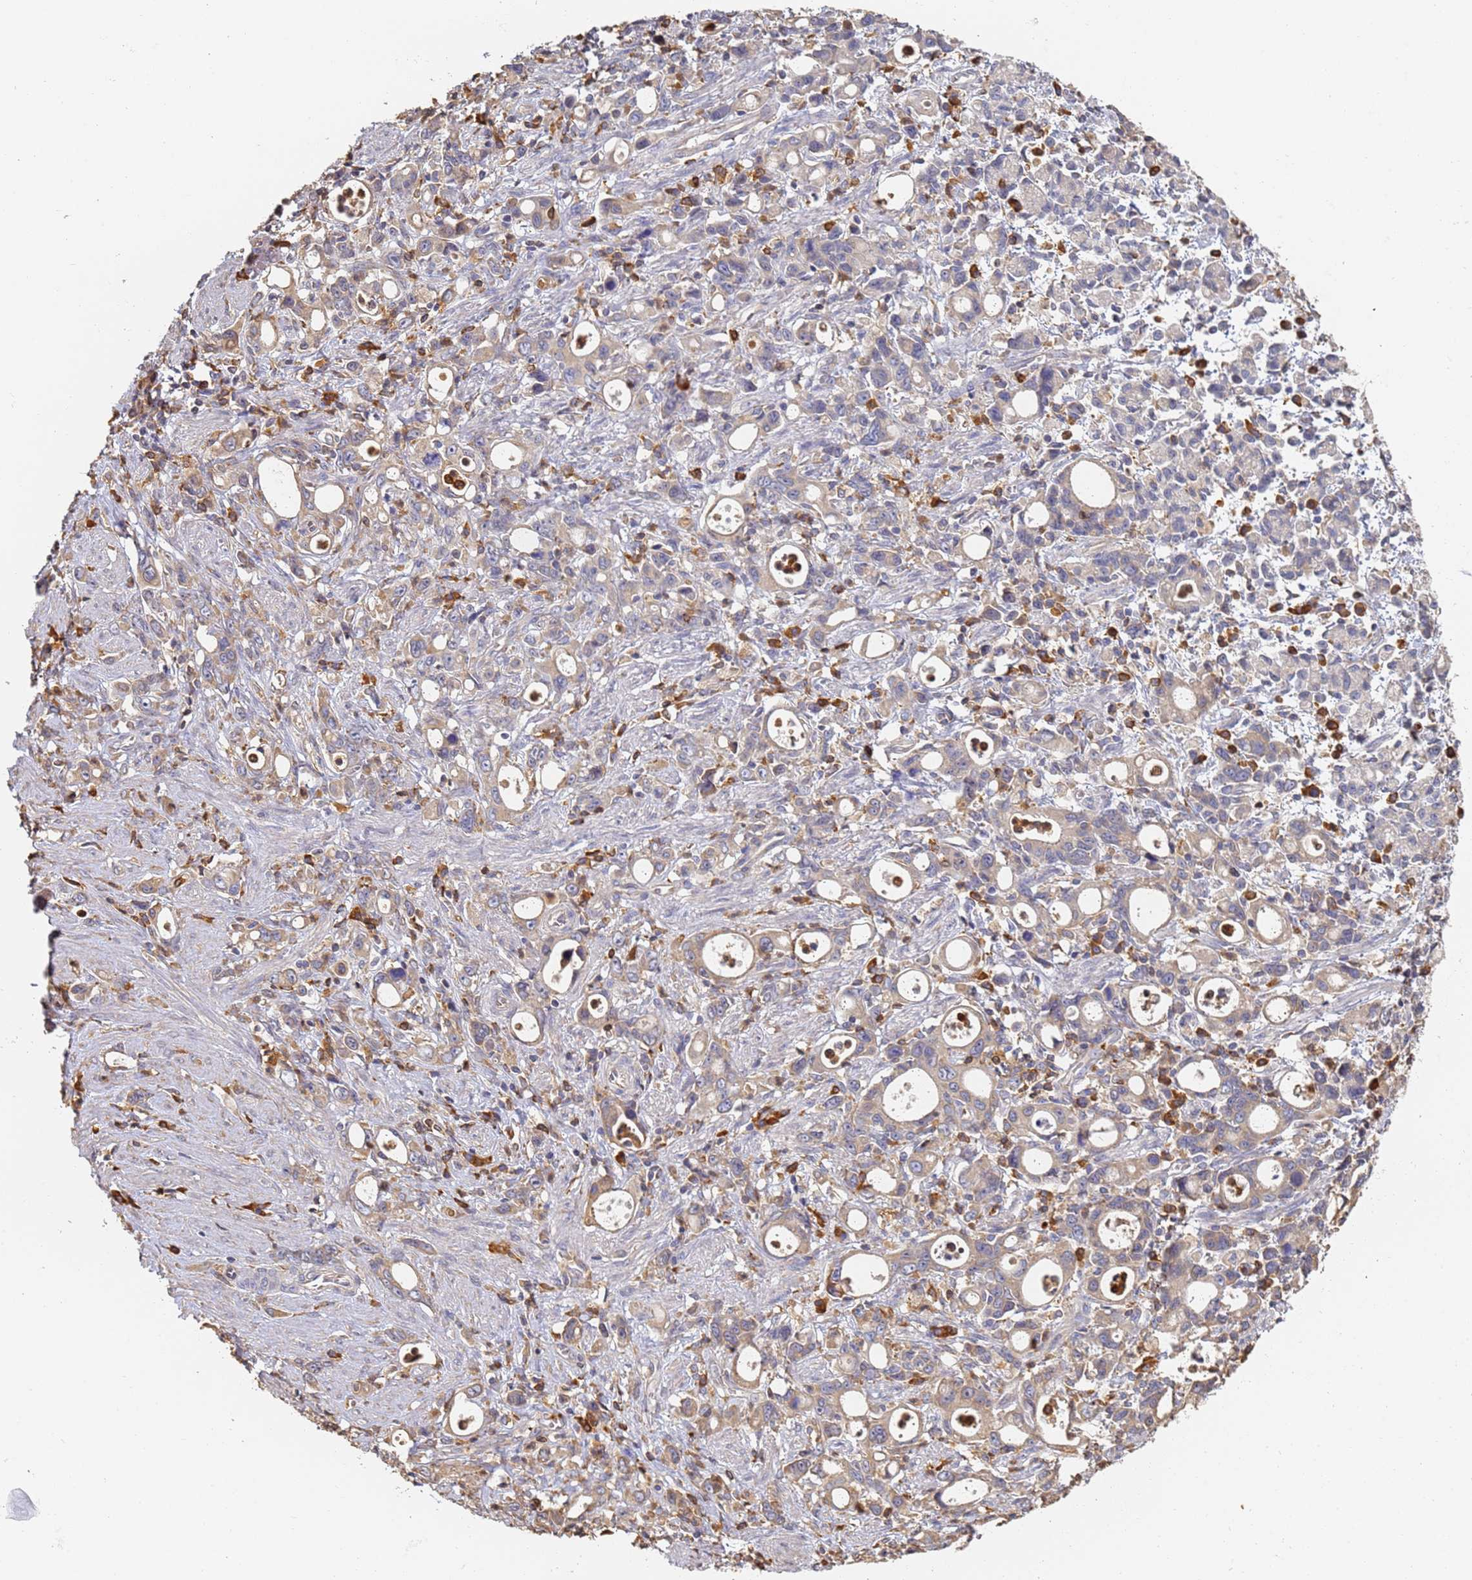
{"staining": {"intensity": "negative", "quantity": "none", "location": "none"}, "tissue": "stomach cancer", "cell_type": "Tumor cells", "image_type": "cancer", "snomed": [{"axis": "morphology", "description": "Adenocarcinoma, NOS"}, {"axis": "topography", "description": "Stomach, lower"}], "caption": "The micrograph reveals no staining of tumor cells in stomach cancer. (DAB (3,3'-diaminobenzidine) immunohistochemistry (IHC), high magnification).", "gene": "BIN2", "patient": {"sex": "female", "age": 43}}